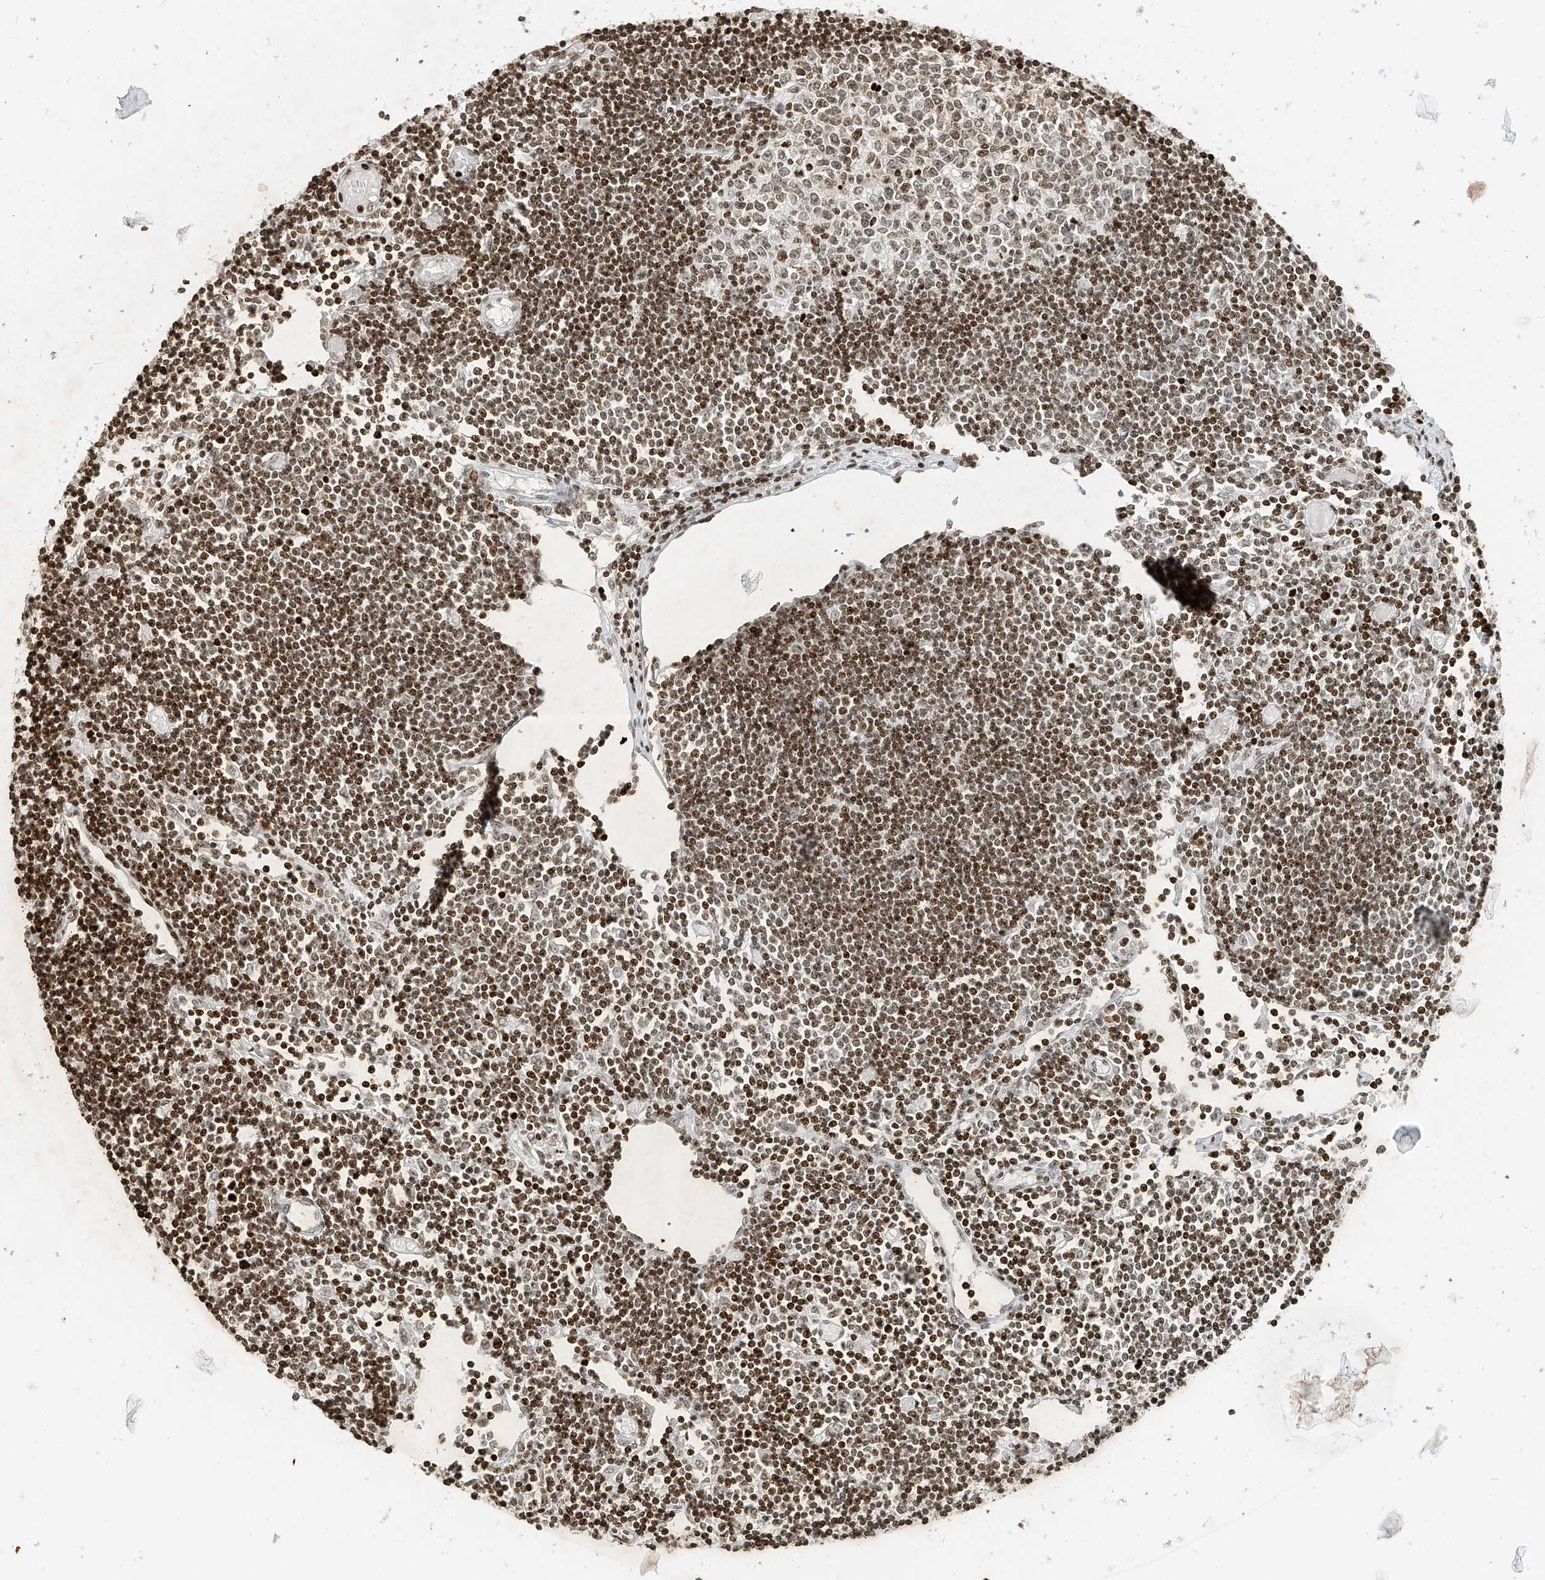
{"staining": {"intensity": "moderate", "quantity": "<25%", "location": "nuclear"}, "tissue": "lymph node", "cell_type": "Germinal center cells", "image_type": "normal", "snomed": [{"axis": "morphology", "description": "Normal tissue, NOS"}, {"axis": "topography", "description": "Lymph node"}], "caption": "Immunohistochemical staining of normal lymph node reveals low levels of moderate nuclear positivity in about <25% of germinal center cells. (DAB IHC with brightfield microscopy, high magnification).", "gene": "C17orf58", "patient": {"sex": "female", "age": 11}}